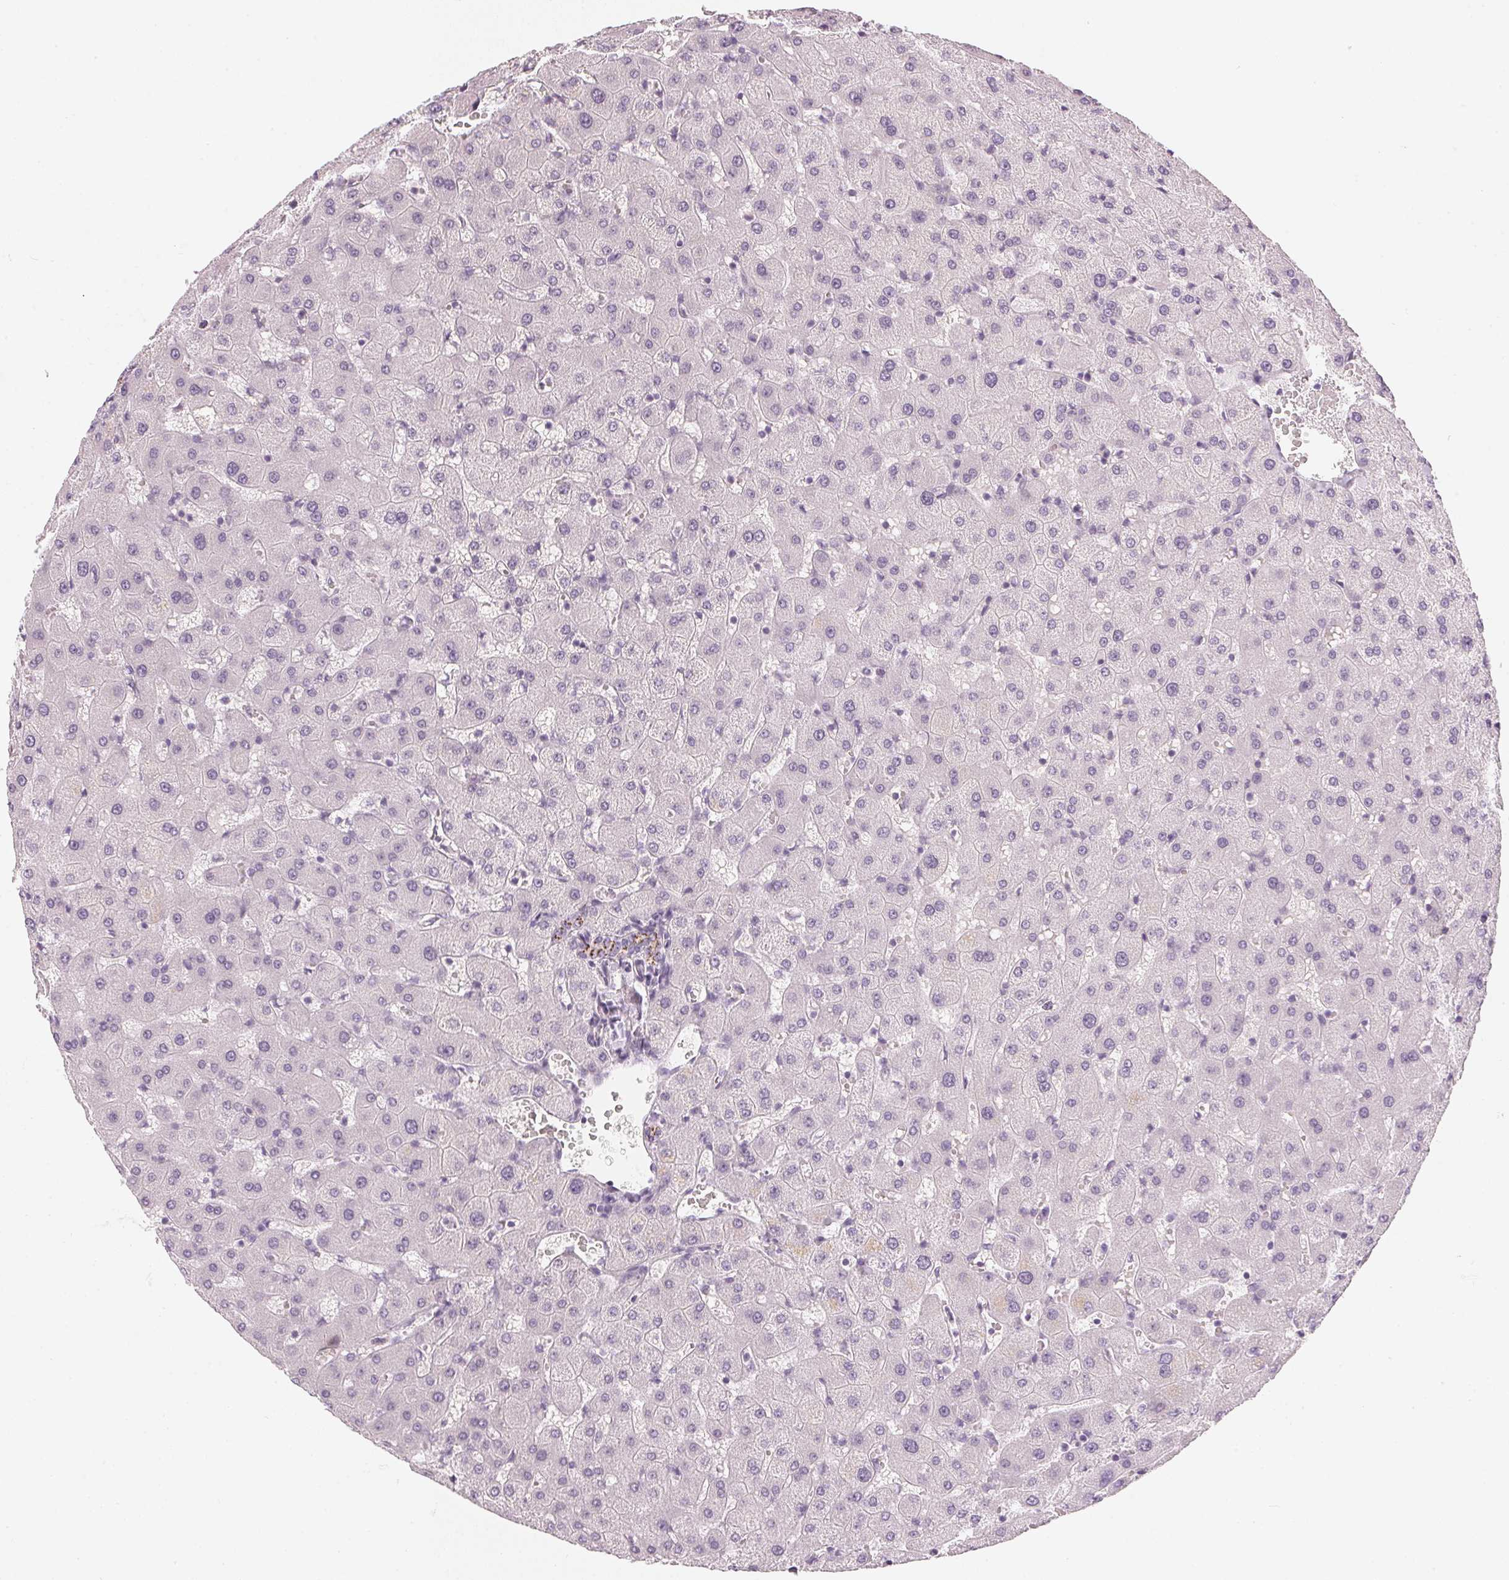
{"staining": {"intensity": "weak", "quantity": "25%-75%", "location": "cytoplasmic/membranous"}, "tissue": "liver", "cell_type": "Cholangiocytes", "image_type": "normal", "snomed": [{"axis": "morphology", "description": "Normal tissue, NOS"}, {"axis": "topography", "description": "Liver"}], "caption": "Benign liver reveals weak cytoplasmic/membranous positivity in approximately 25%-75% of cholangiocytes, visualized by immunohistochemistry.", "gene": "CHST4", "patient": {"sex": "female", "age": 63}}